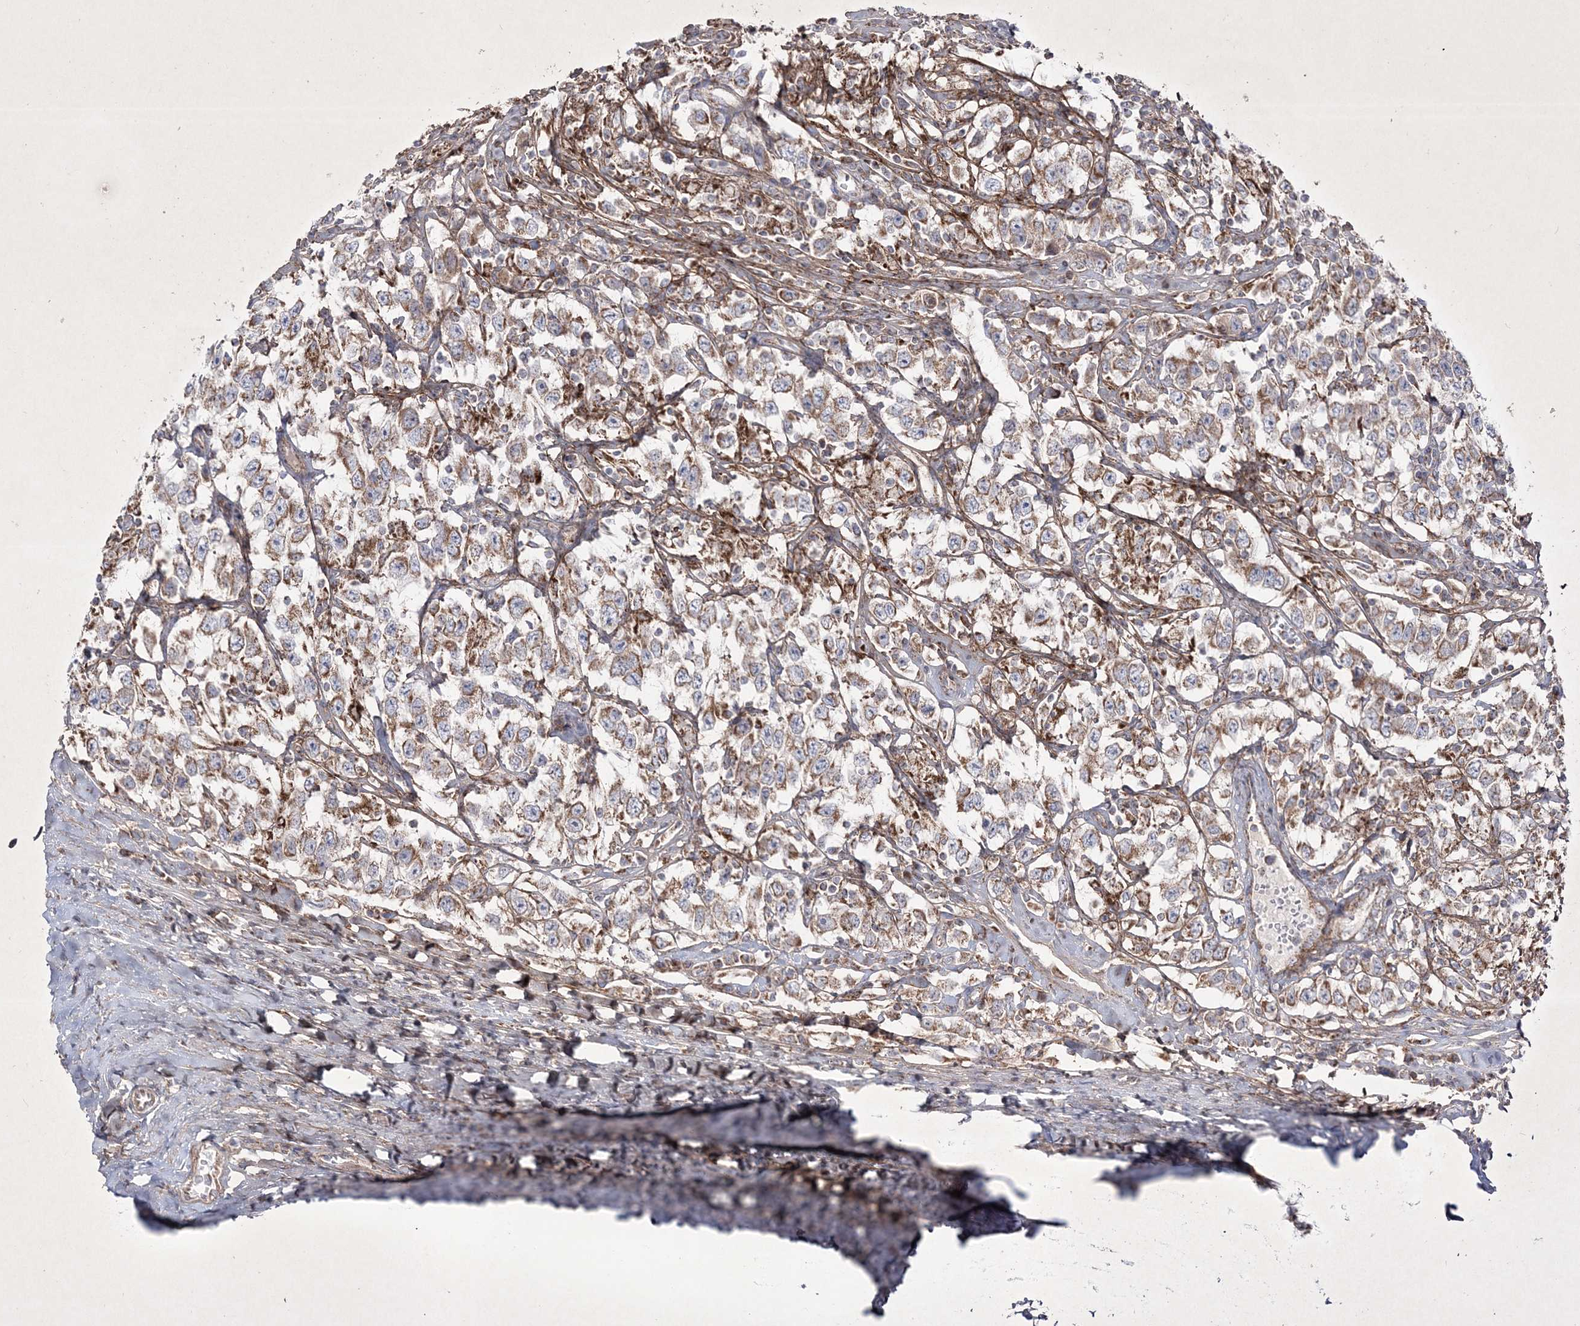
{"staining": {"intensity": "moderate", "quantity": ">75%", "location": "cytoplasmic/membranous"}, "tissue": "testis cancer", "cell_type": "Tumor cells", "image_type": "cancer", "snomed": [{"axis": "morphology", "description": "Seminoma, NOS"}, {"axis": "topography", "description": "Testis"}], "caption": "Immunohistochemical staining of human testis cancer (seminoma) demonstrates moderate cytoplasmic/membranous protein positivity in about >75% of tumor cells. The staining is performed using DAB brown chromogen to label protein expression. The nuclei are counter-stained blue using hematoxylin.", "gene": "RICTOR", "patient": {"sex": "male", "age": 41}}